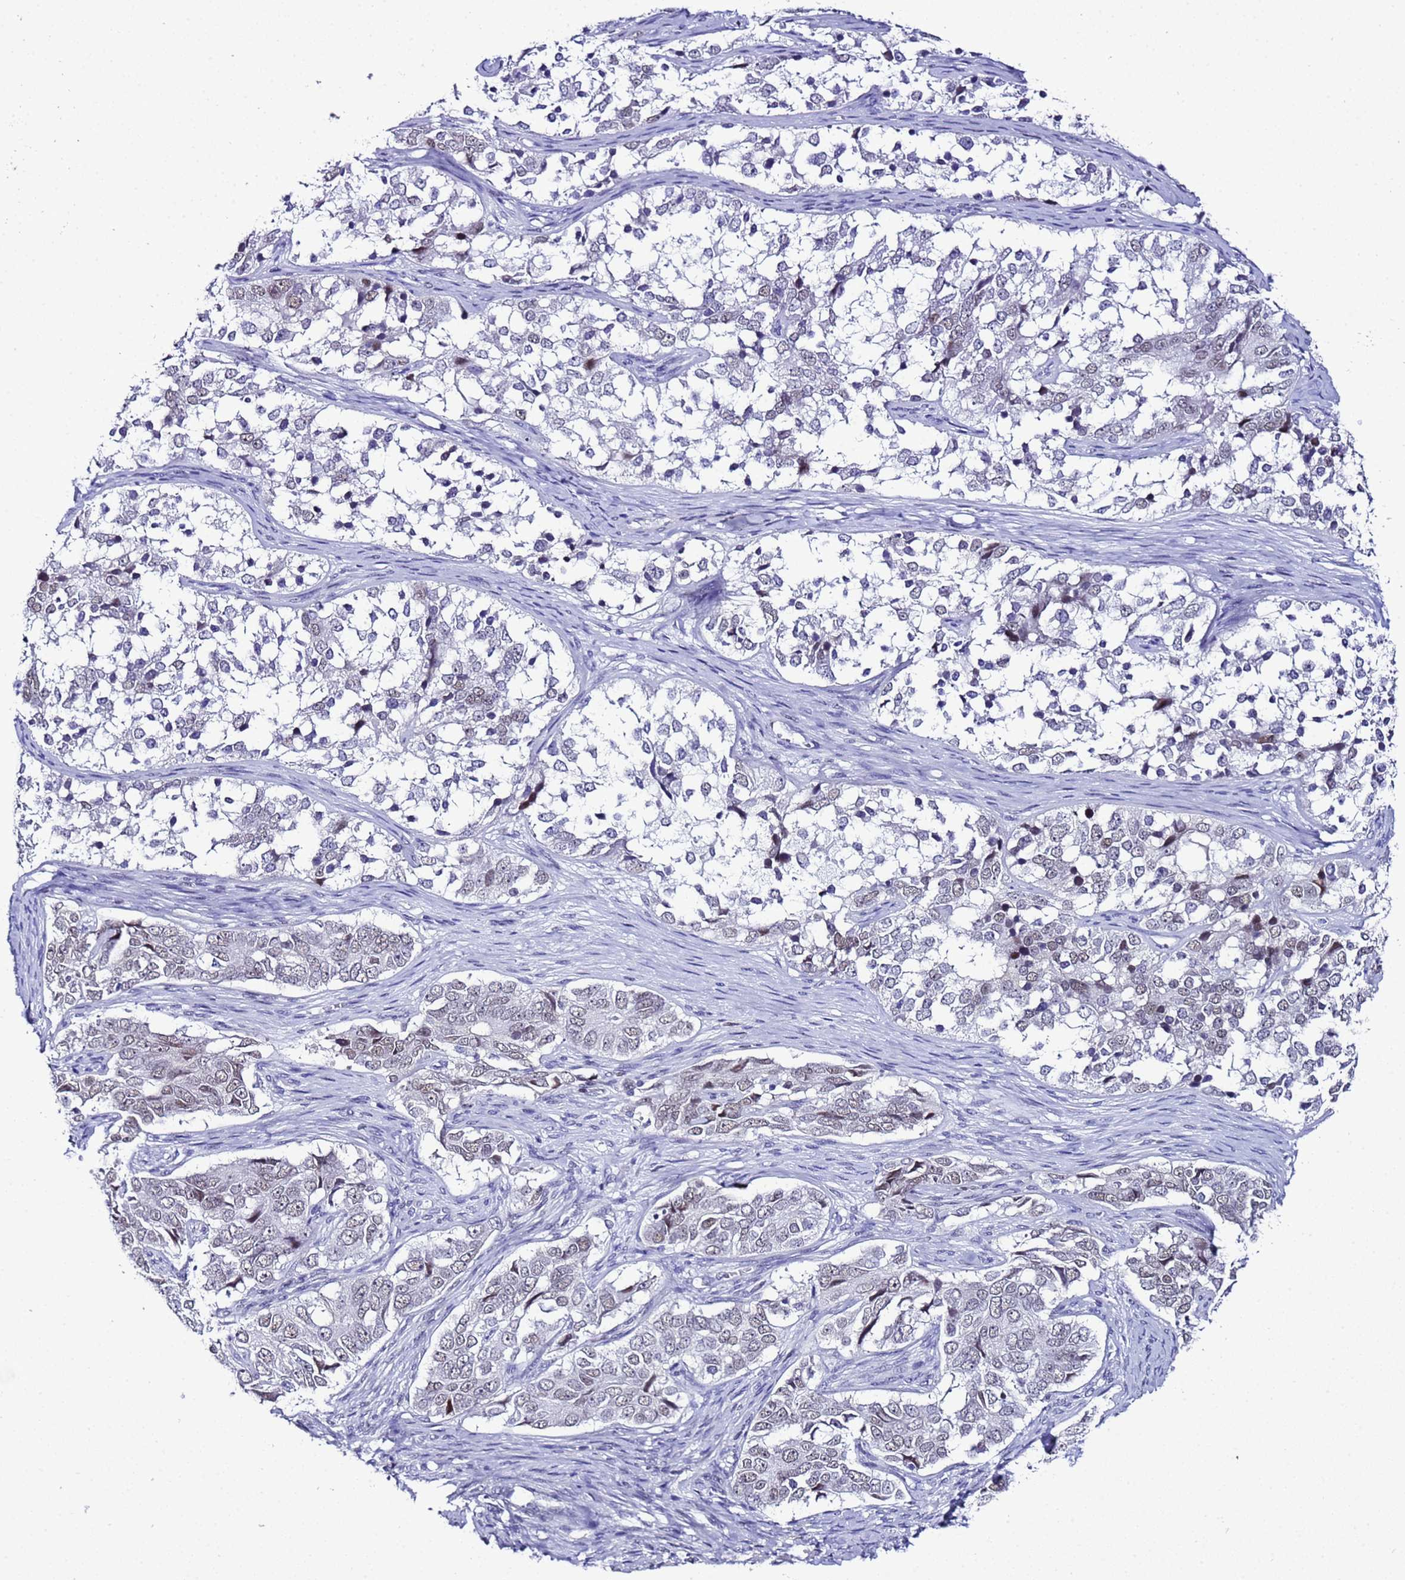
{"staining": {"intensity": "moderate", "quantity": "<25%", "location": "nuclear"}, "tissue": "ovarian cancer", "cell_type": "Tumor cells", "image_type": "cancer", "snomed": [{"axis": "morphology", "description": "Carcinoma, endometroid"}, {"axis": "topography", "description": "Ovary"}], "caption": "High-power microscopy captured an immunohistochemistry histopathology image of ovarian cancer, revealing moderate nuclear positivity in about <25% of tumor cells.", "gene": "BCL7A", "patient": {"sex": "female", "age": 51}}